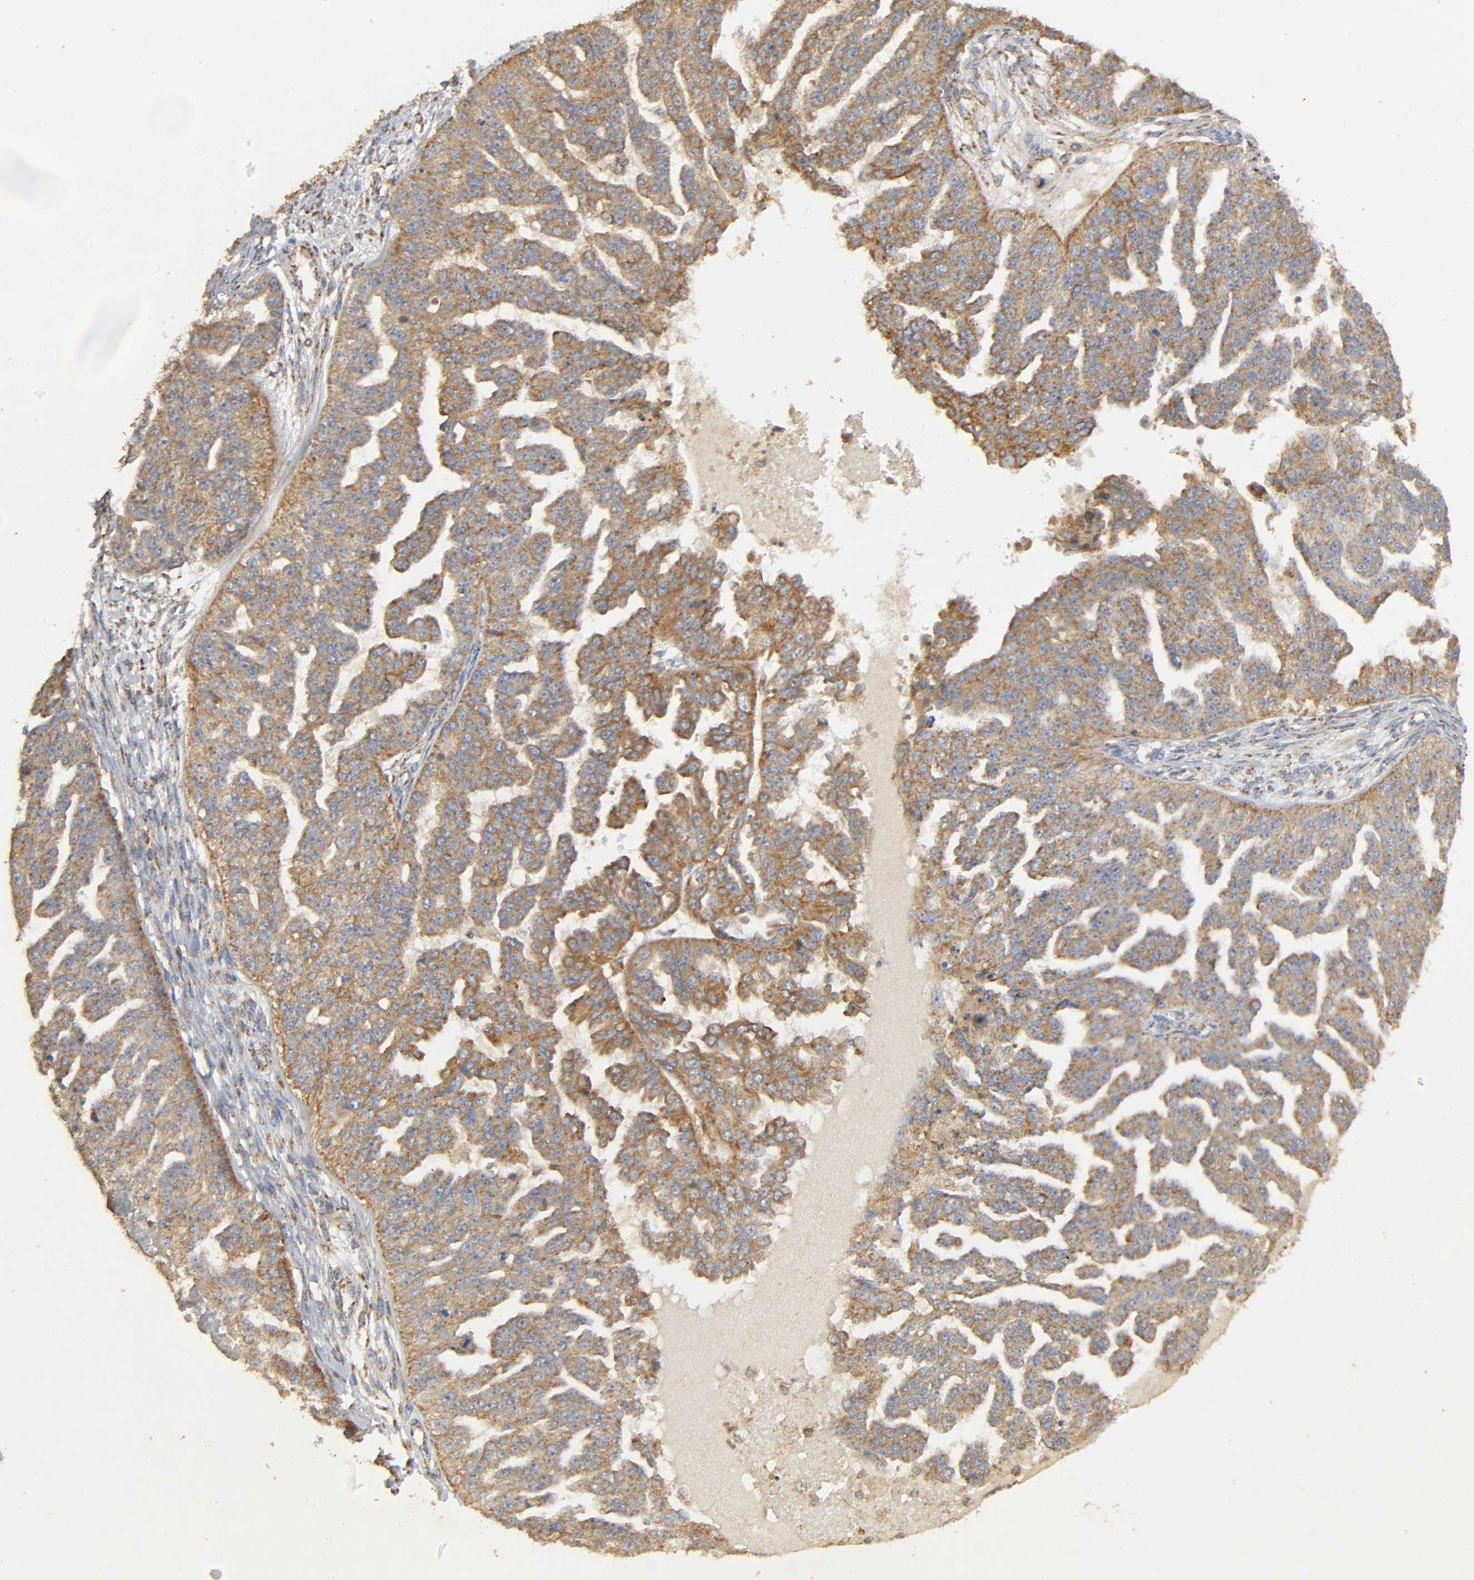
{"staining": {"intensity": "moderate", "quantity": ">75%", "location": "cytoplasmic/membranous"}, "tissue": "ovarian cancer", "cell_type": "Tumor cells", "image_type": "cancer", "snomed": [{"axis": "morphology", "description": "Cystadenocarcinoma, serous, NOS"}, {"axis": "topography", "description": "Ovary"}], "caption": "The image reveals staining of ovarian cancer, revealing moderate cytoplasmic/membranous protein positivity (brown color) within tumor cells. (DAB IHC, brown staining for protein, blue staining for nuclei).", "gene": "NDUFS3", "patient": {"sex": "female", "age": 58}}